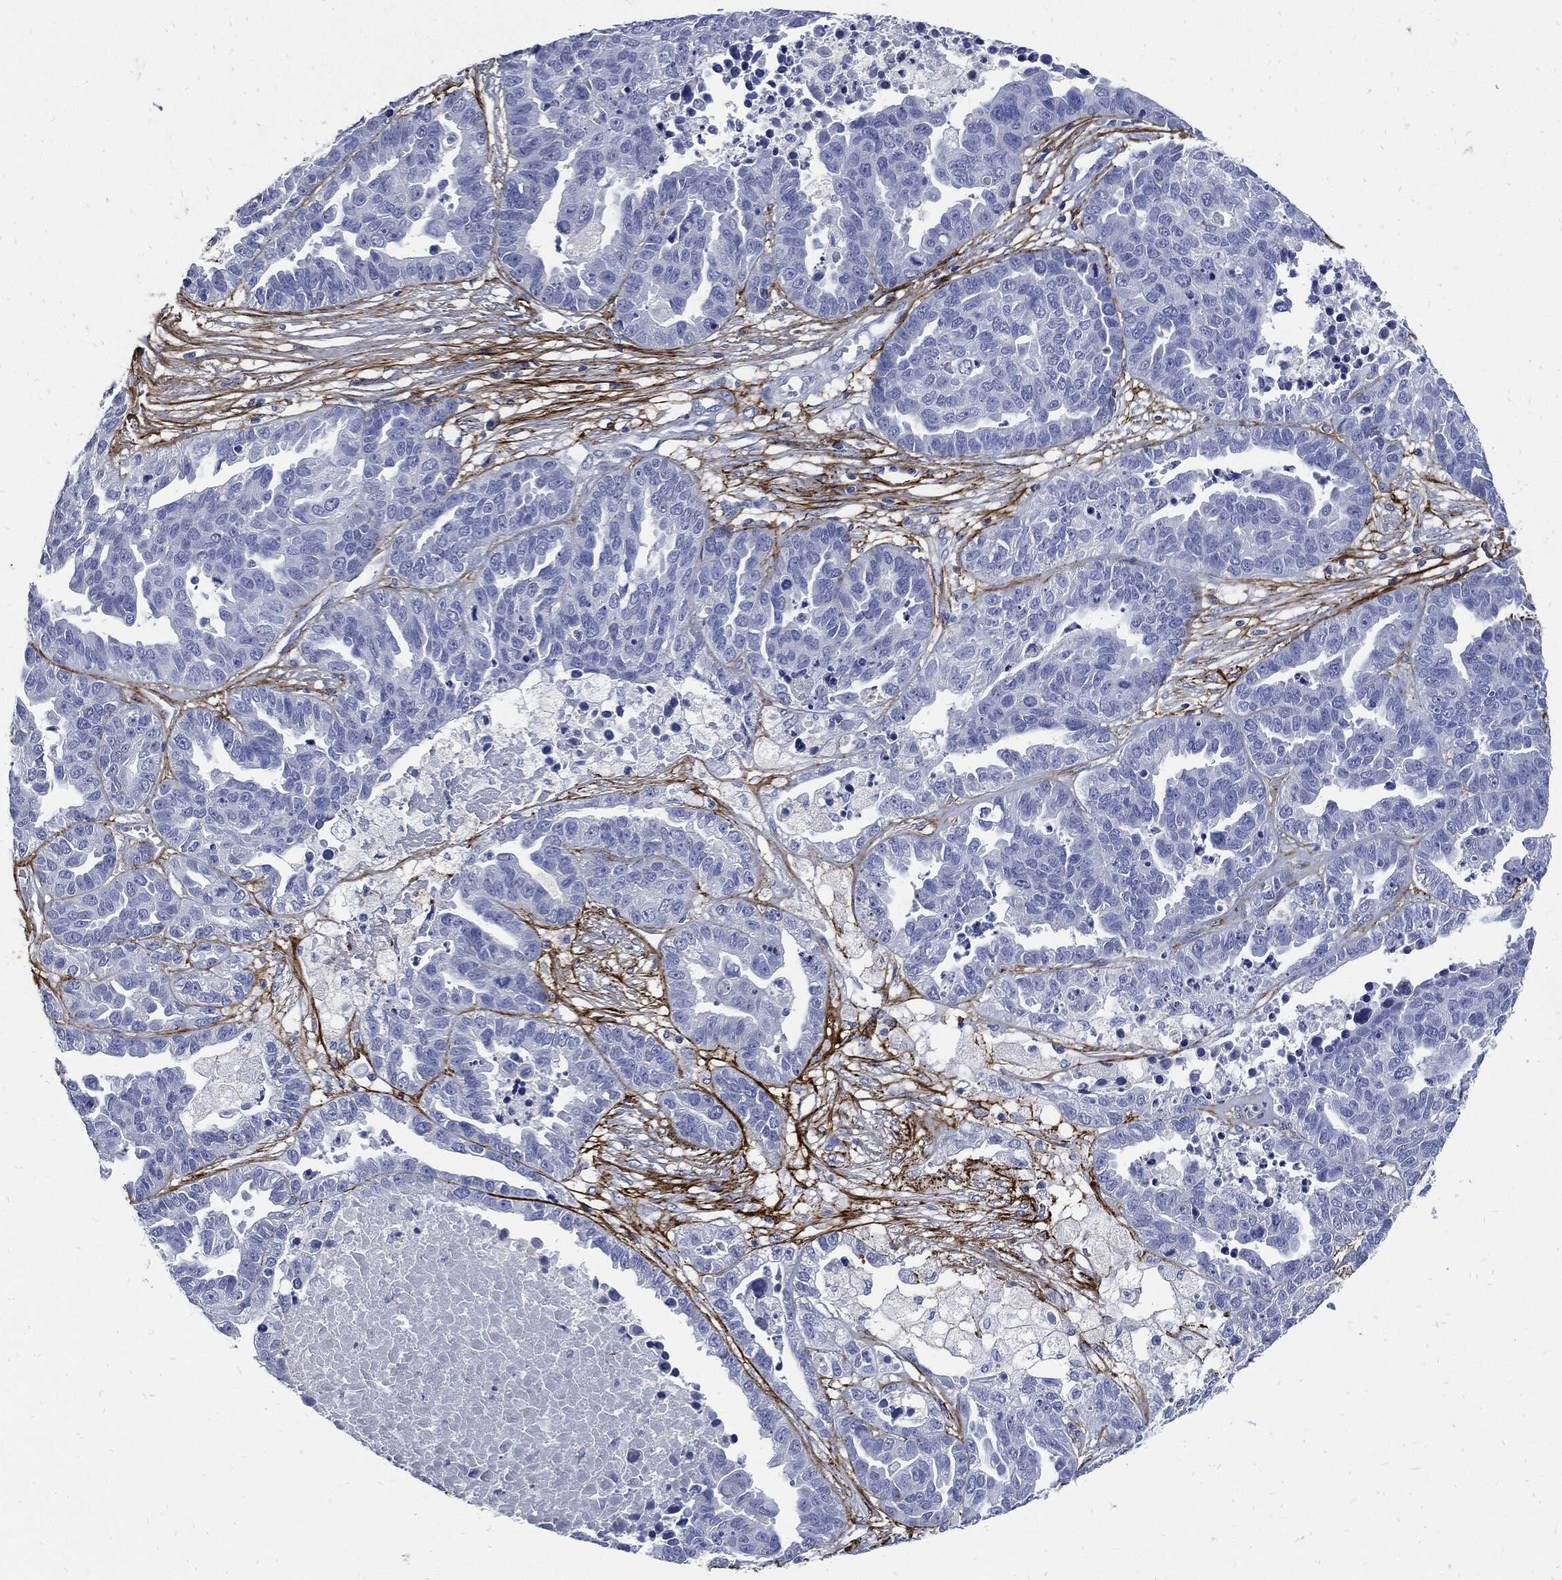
{"staining": {"intensity": "negative", "quantity": "none", "location": "none"}, "tissue": "ovarian cancer", "cell_type": "Tumor cells", "image_type": "cancer", "snomed": [{"axis": "morphology", "description": "Cystadenocarcinoma, serous, NOS"}, {"axis": "topography", "description": "Ovary"}], "caption": "DAB immunohistochemical staining of ovarian cancer demonstrates no significant staining in tumor cells.", "gene": "FBN1", "patient": {"sex": "female", "age": 87}}